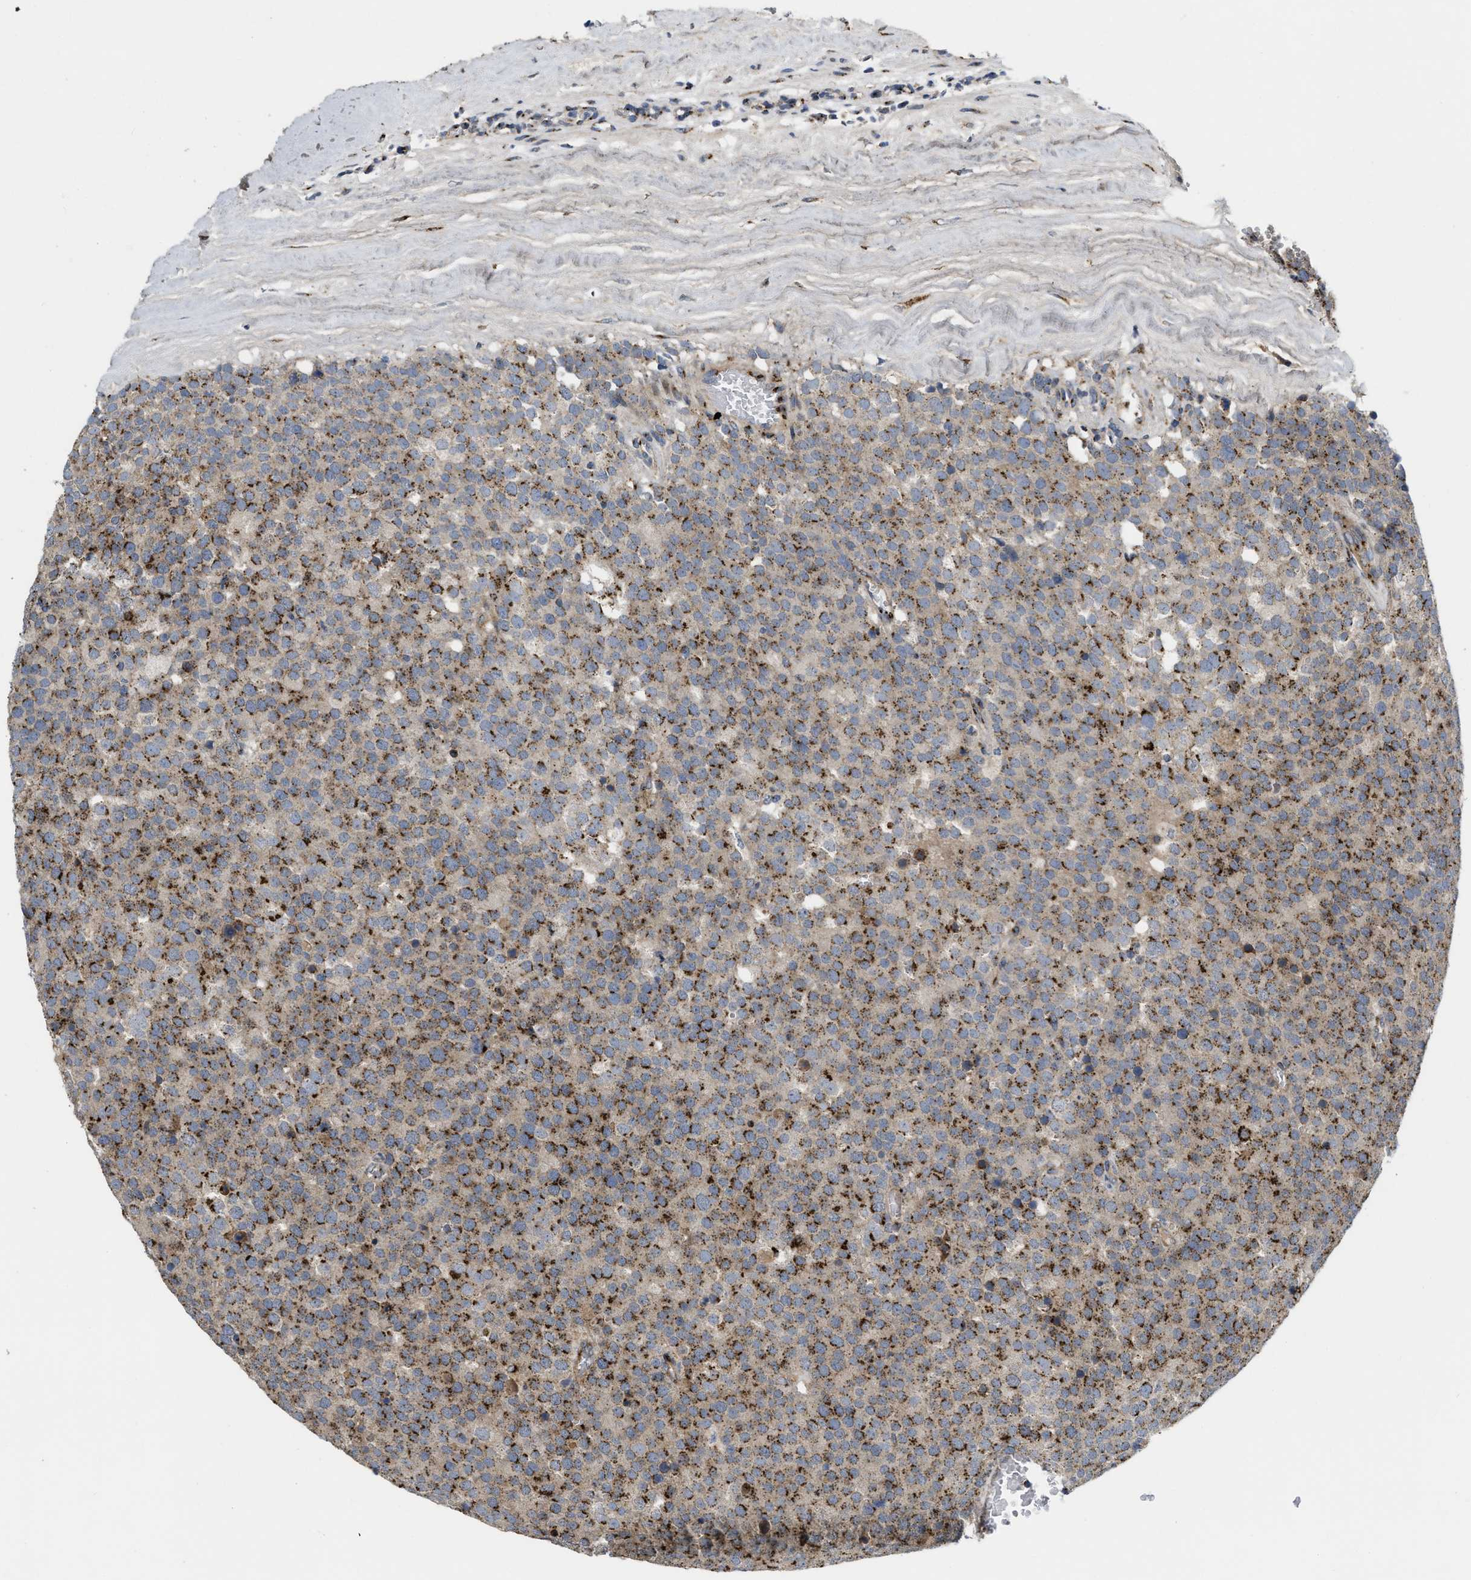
{"staining": {"intensity": "moderate", "quantity": ">75%", "location": "cytoplasmic/membranous"}, "tissue": "testis cancer", "cell_type": "Tumor cells", "image_type": "cancer", "snomed": [{"axis": "morphology", "description": "Normal tissue, NOS"}, {"axis": "morphology", "description": "Seminoma, NOS"}, {"axis": "topography", "description": "Testis"}], "caption": "Immunohistochemistry (IHC) of seminoma (testis) shows medium levels of moderate cytoplasmic/membranous staining in about >75% of tumor cells.", "gene": "ZNF70", "patient": {"sex": "male", "age": 71}}